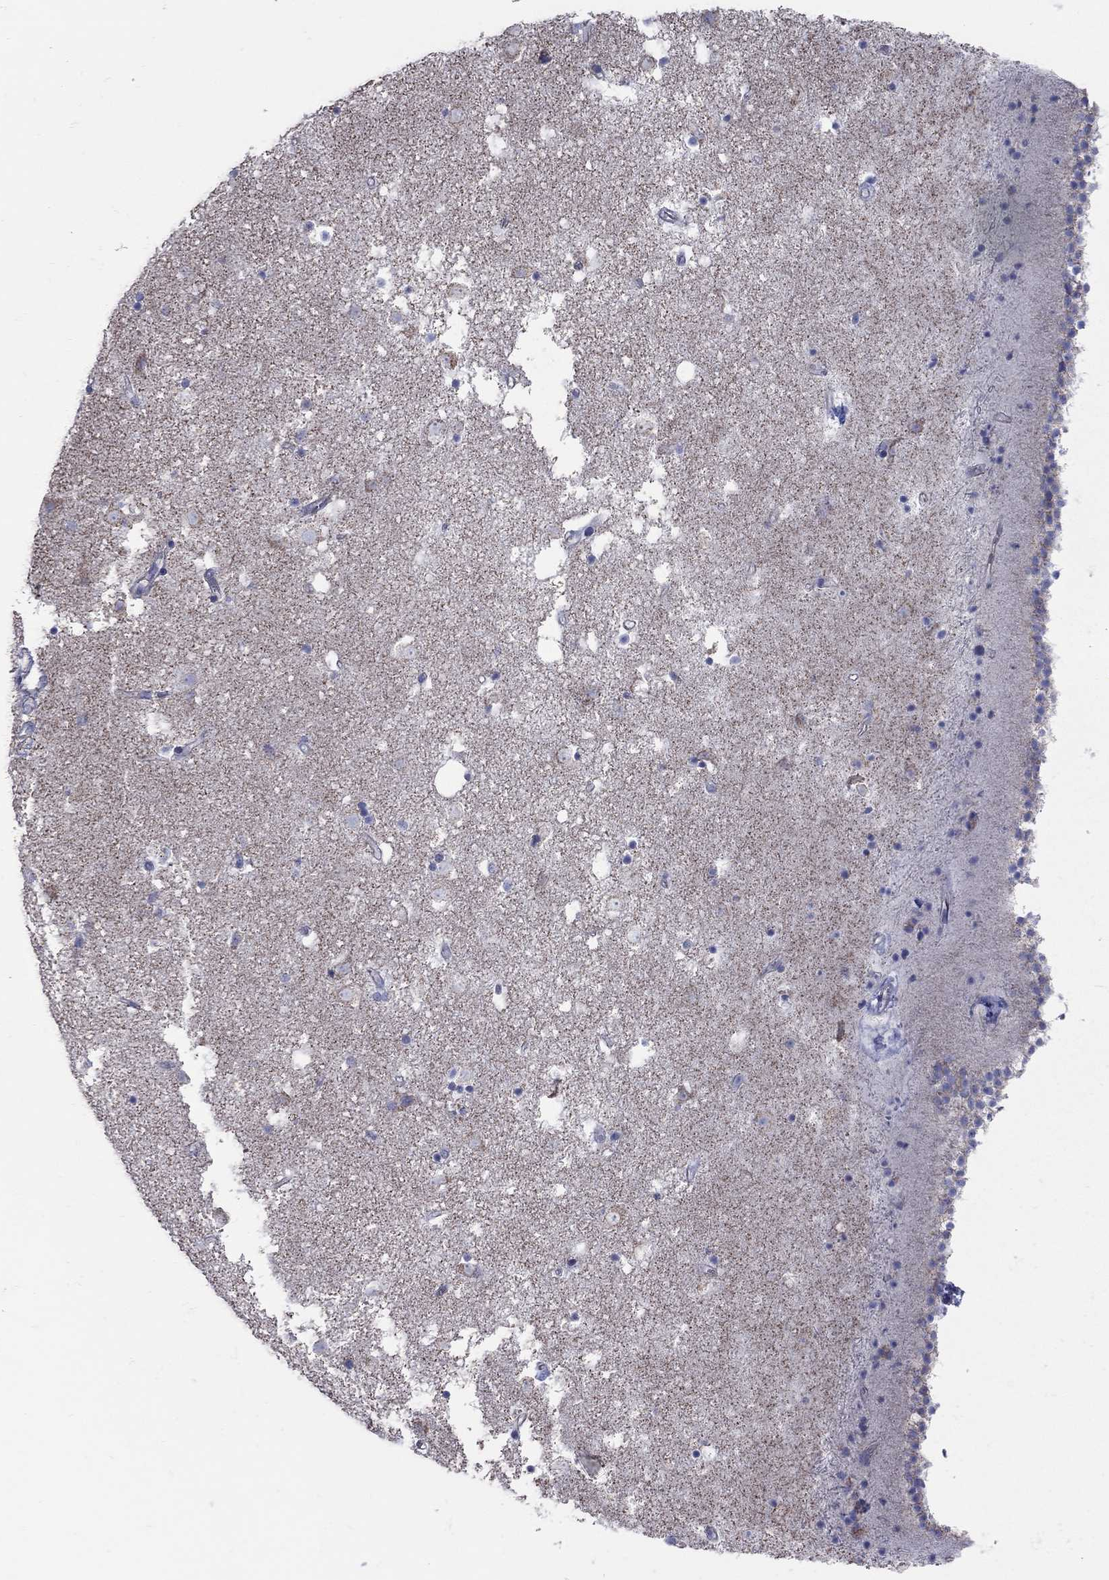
{"staining": {"intensity": "negative", "quantity": "none", "location": "none"}, "tissue": "caudate", "cell_type": "Glial cells", "image_type": "normal", "snomed": [{"axis": "morphology", "description": "Normal tissue, NOS"}, {"axis": "topography", "description": "Lateral ventricle wall"}], "caption": "This is an immunohistochemistry photomicrograph of benign caudate. There is no staining in glial cells.", "gene": "PDZD3", "patient": {"sex": "female", "age": 71}}